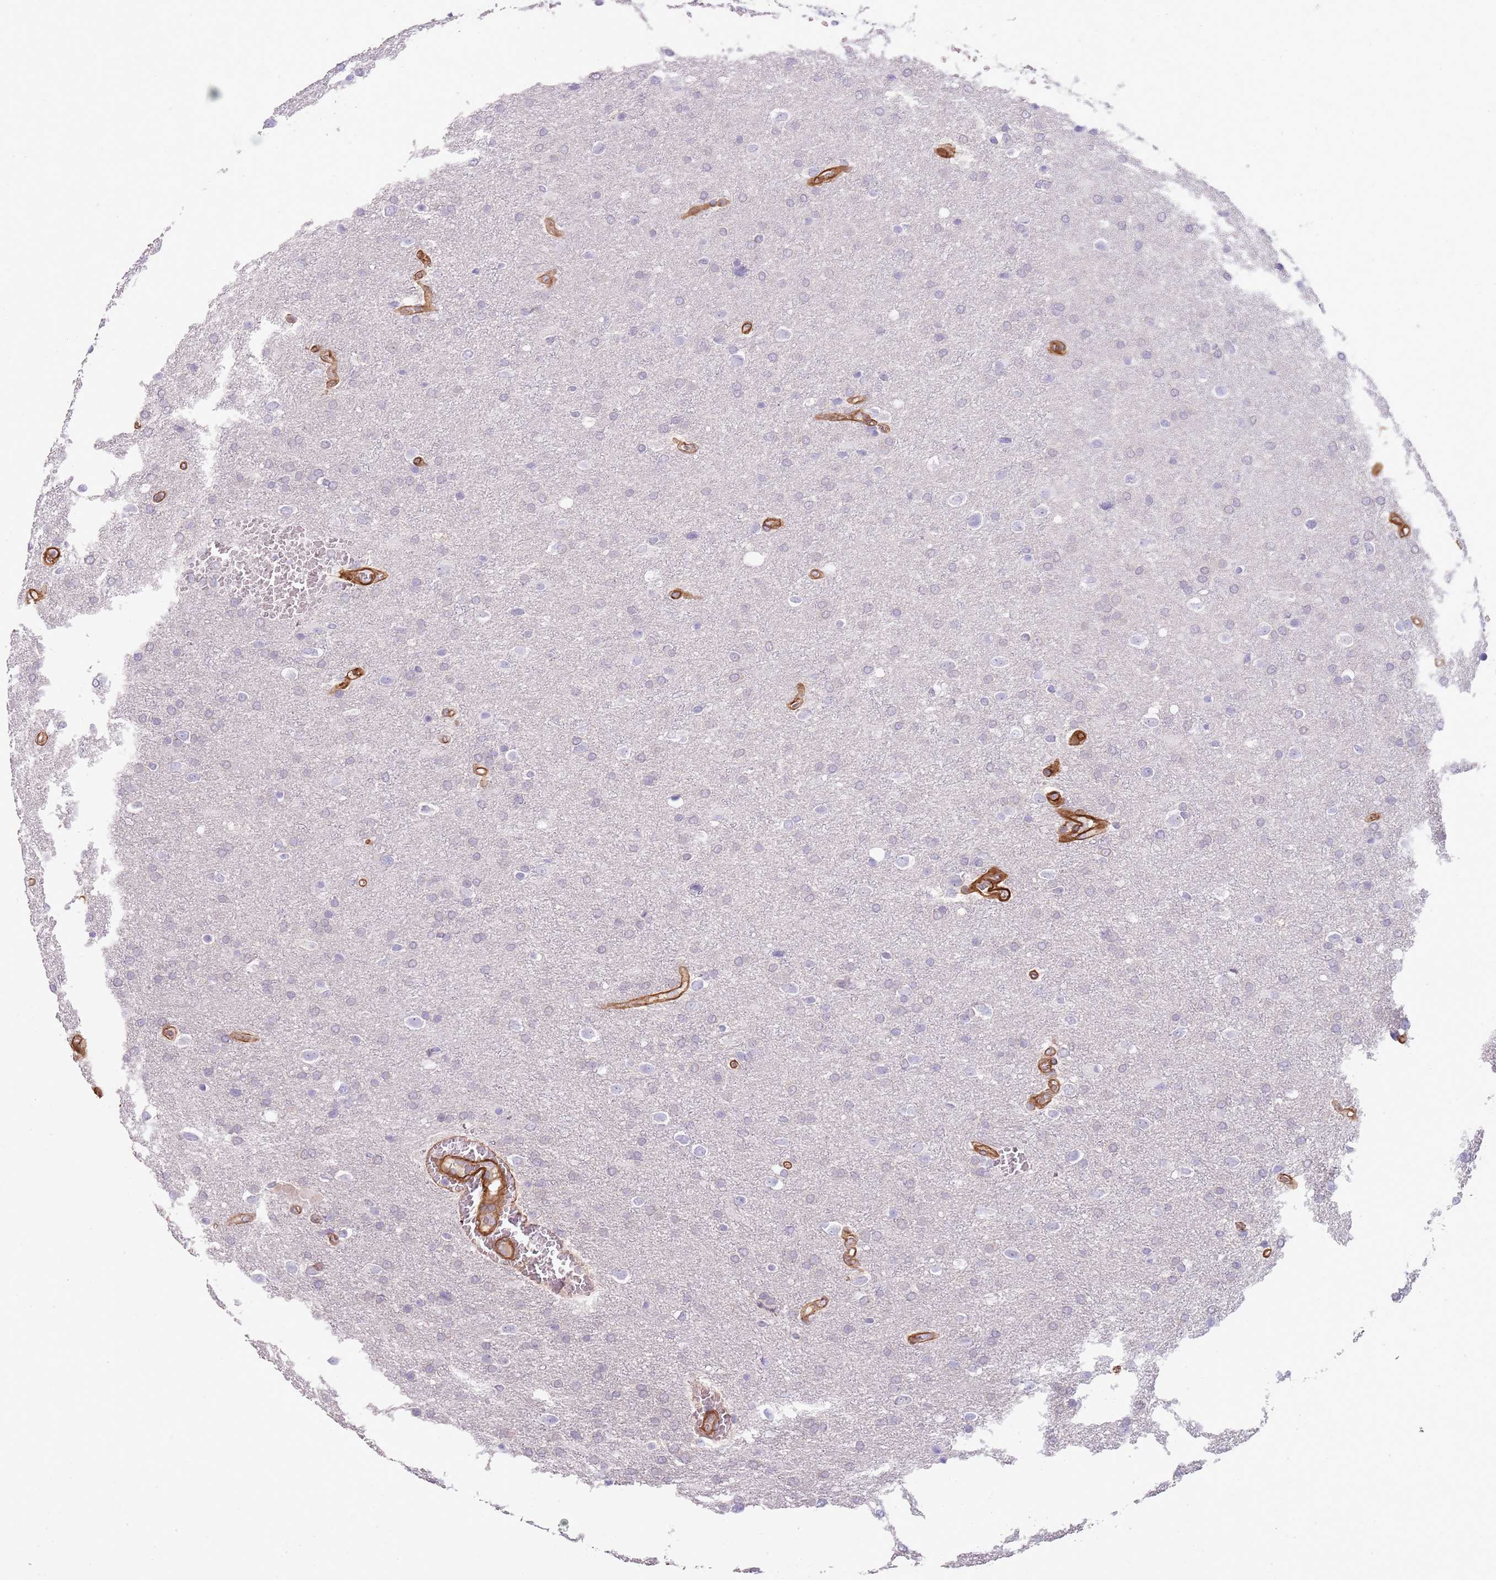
{"staining": {"intensity": "negative", "quantity": "none", "location": "none"}, "tissue": "glioma", "cell_type": "Tumor cells", "image_type": "cancer", "snomed": [{"axis": "morphology", "description": "Glioma, malignant, Low grade"}, {"axis": "topography", "description": "Brain"}], "caption": "Tumor cells are negative for brown protein staining in low-grade glioma (malignant).", "gene": "TINAGL1", "patient": {"sex": "female", "age": 32}}